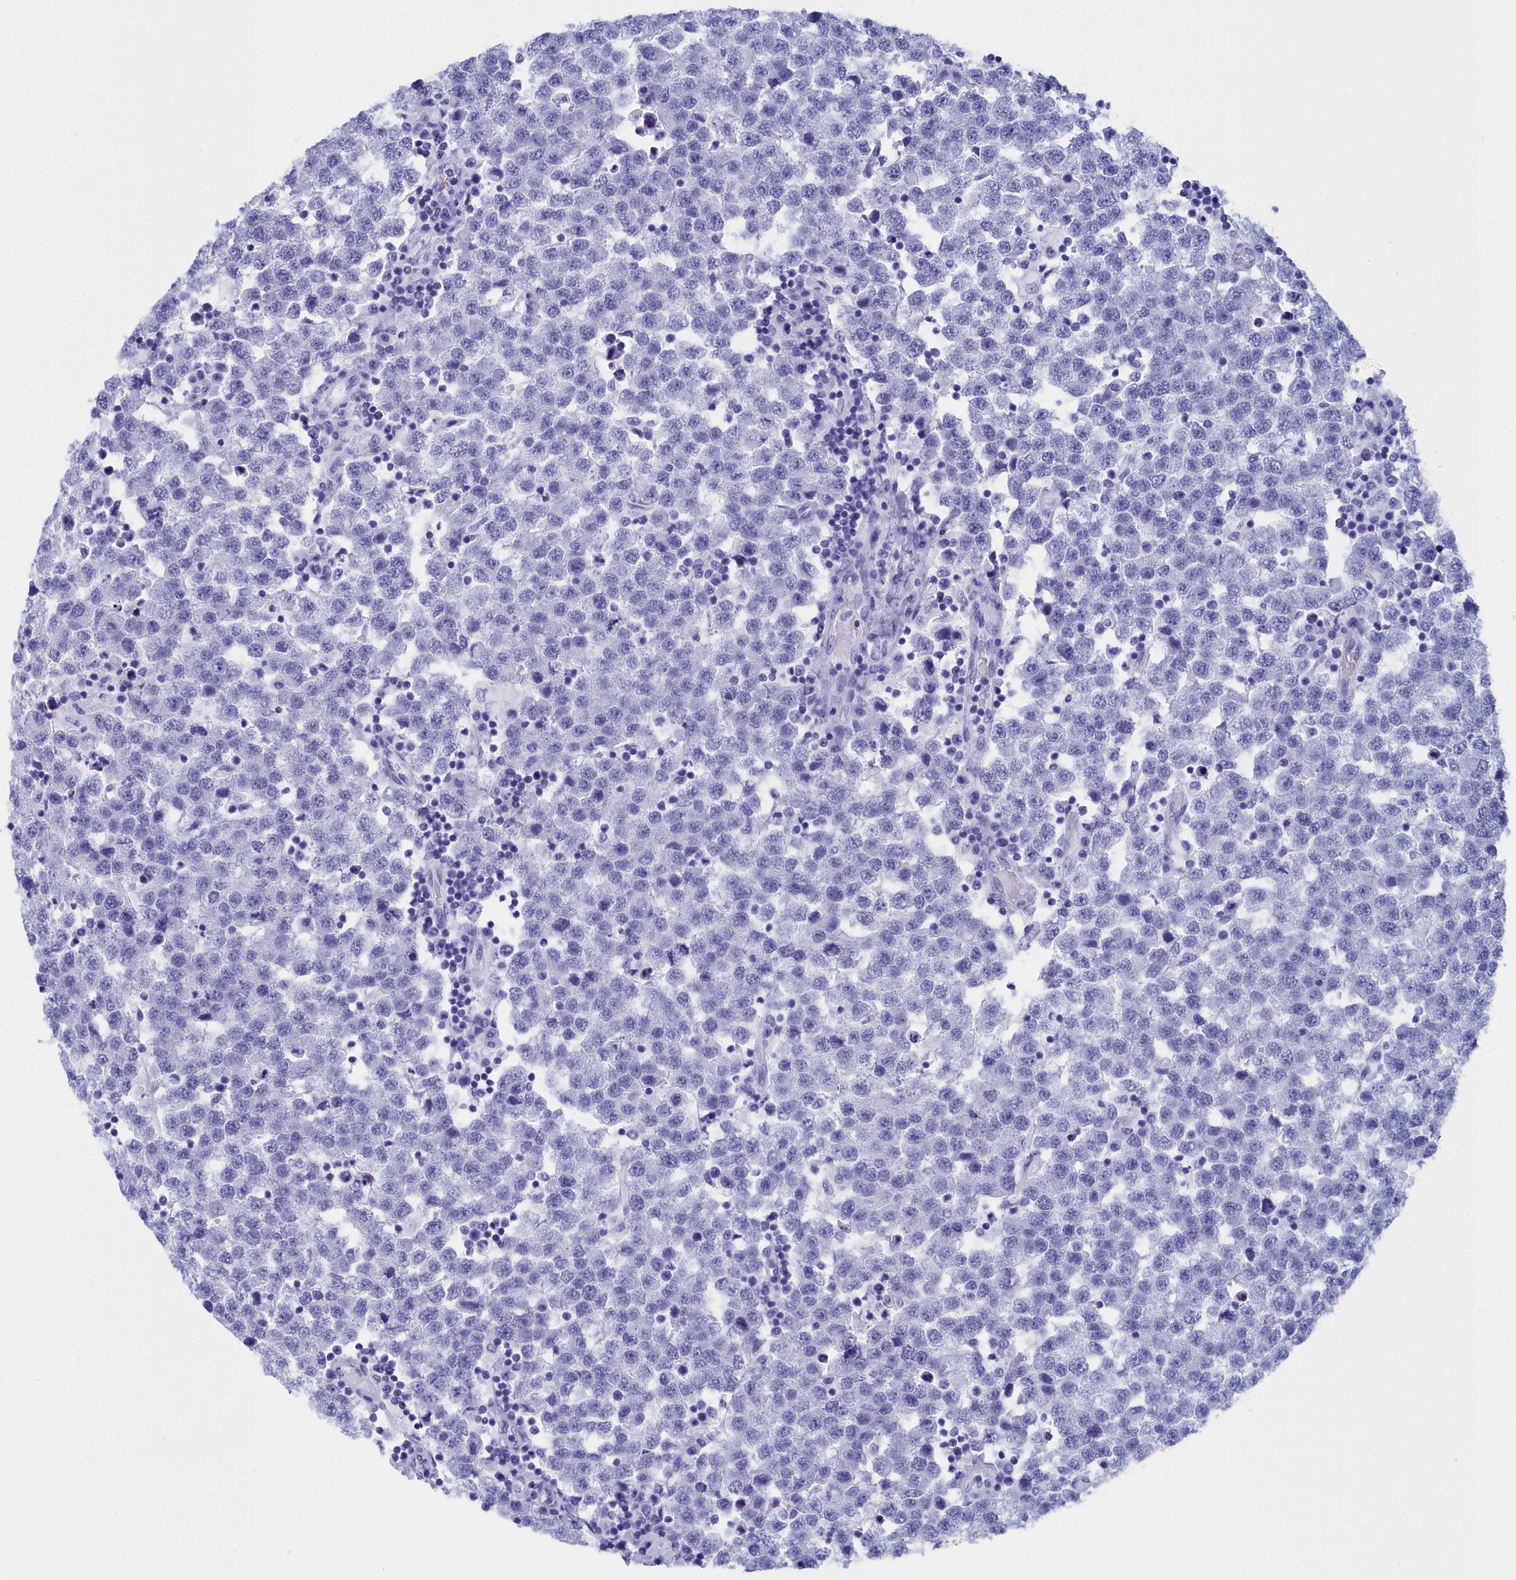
{"staining": {"intensity": "negative", "quantity": "none", "location": "none"}, "tissue": "testis cancer", "cell_type": "Tumor cells", "image_type": "cancer", "snomed": [{"axis": "morphology", "description": "Seminoma, NOS"}, {"axis": "topography", "description": "Testis"}], "caption": "An immunohistochemistry (IHC) histopathology image of testis cancer is shown. There is no staining in tumor cells of testis cancer.", "gene": "CCDC97", "patient": {"sex": "male", "age": 34}}